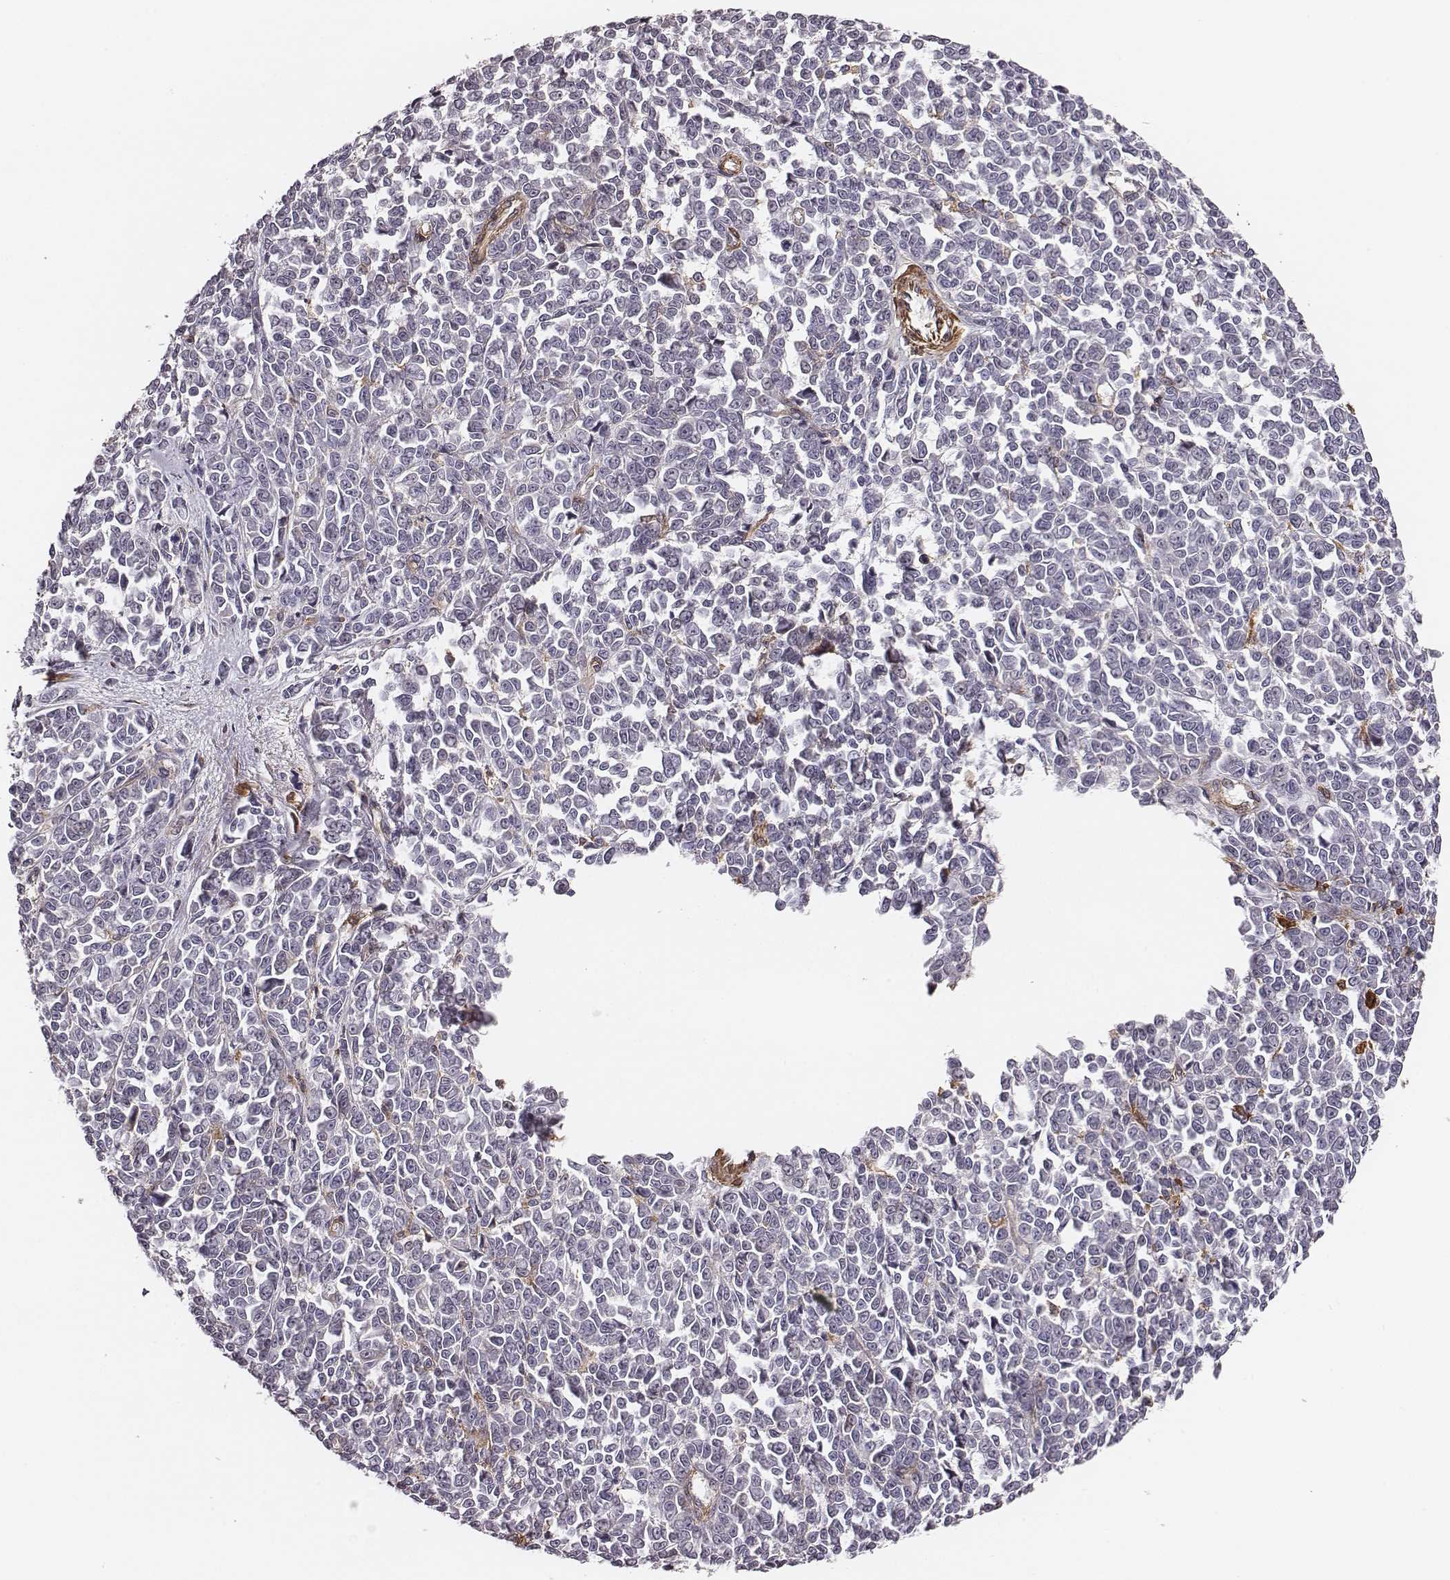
{"staining": {"intensity": "negative", "quantity": "none", "location": "none"}, "tissue": "melanoma", "cell_type": "Tumor cells", "image_type": "cancer", "snomed": [{"axis": "morphology", "description": "Malignant melanoma, NOS"}, {"axis": "topography", "description": "Skin"}], "caption": "Immunohistochemical staining of human malignant melanoma demonstrates no significant staining in tumor cells. The staining is performed using DAB (3,3'-diaminobenzidine) brown chromogen with nuclei counter-stained in using hematoxylin.", "gene": "ZYX", "patient": {"sex": "female", "age": 95}}